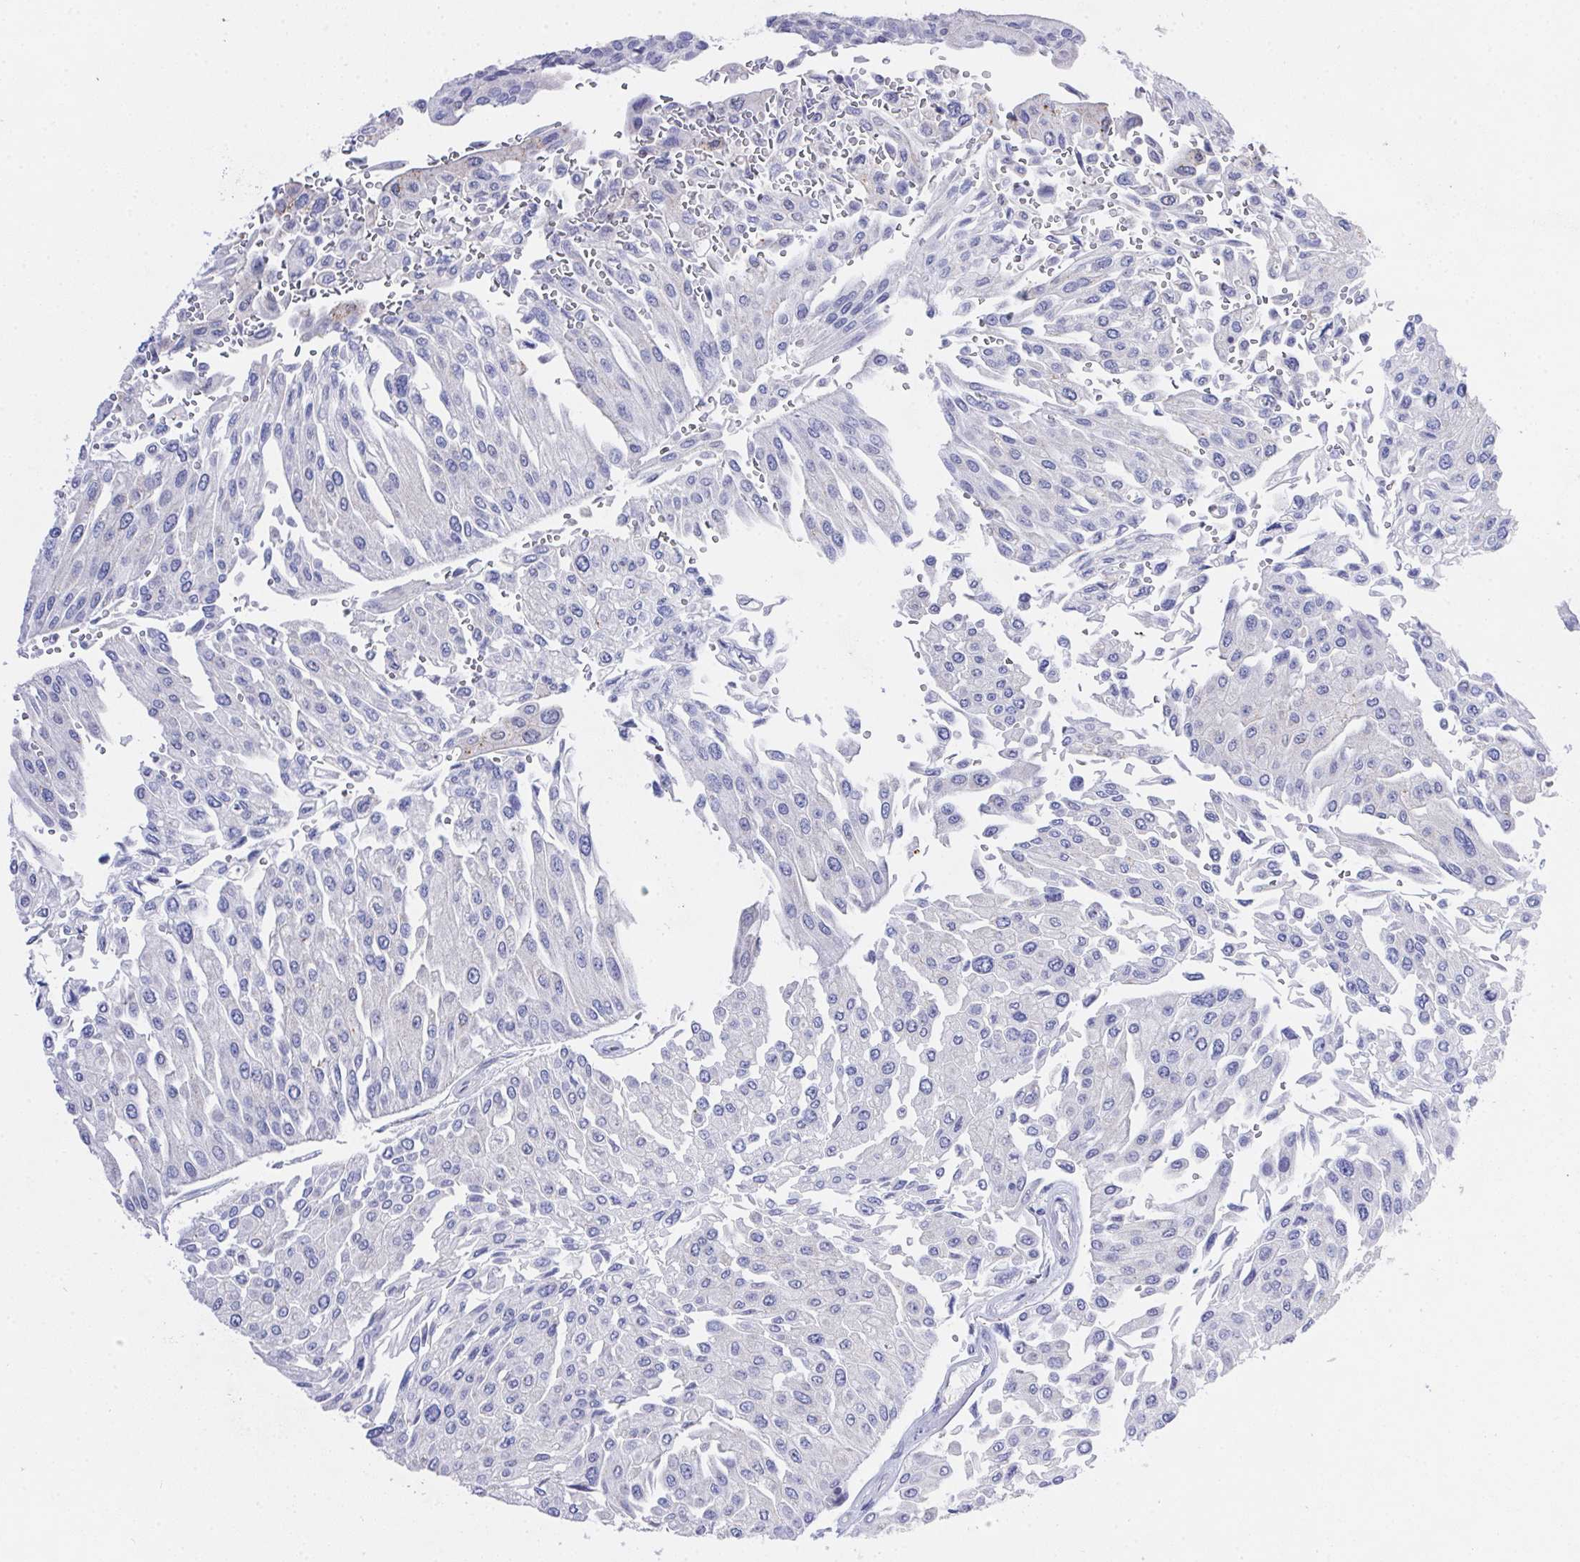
{"staining": {"intensity": "negative", "quantity": "none", "location": "none"}, "tissue": "urothelial cancer", "cell_type": "Tumor cells", "image_type": "cancer", "snomed": [{"axis": "morphology", "description": "Urothelial carcinoma, NOS"}, {"axis": "topography", "description": "Urinary bladder"}], "caption": "Tumor cells are negative for protein expression in human urothelial cancer.", "gene": "PRG3", "patient": {"sex": "male", "age": 67}}